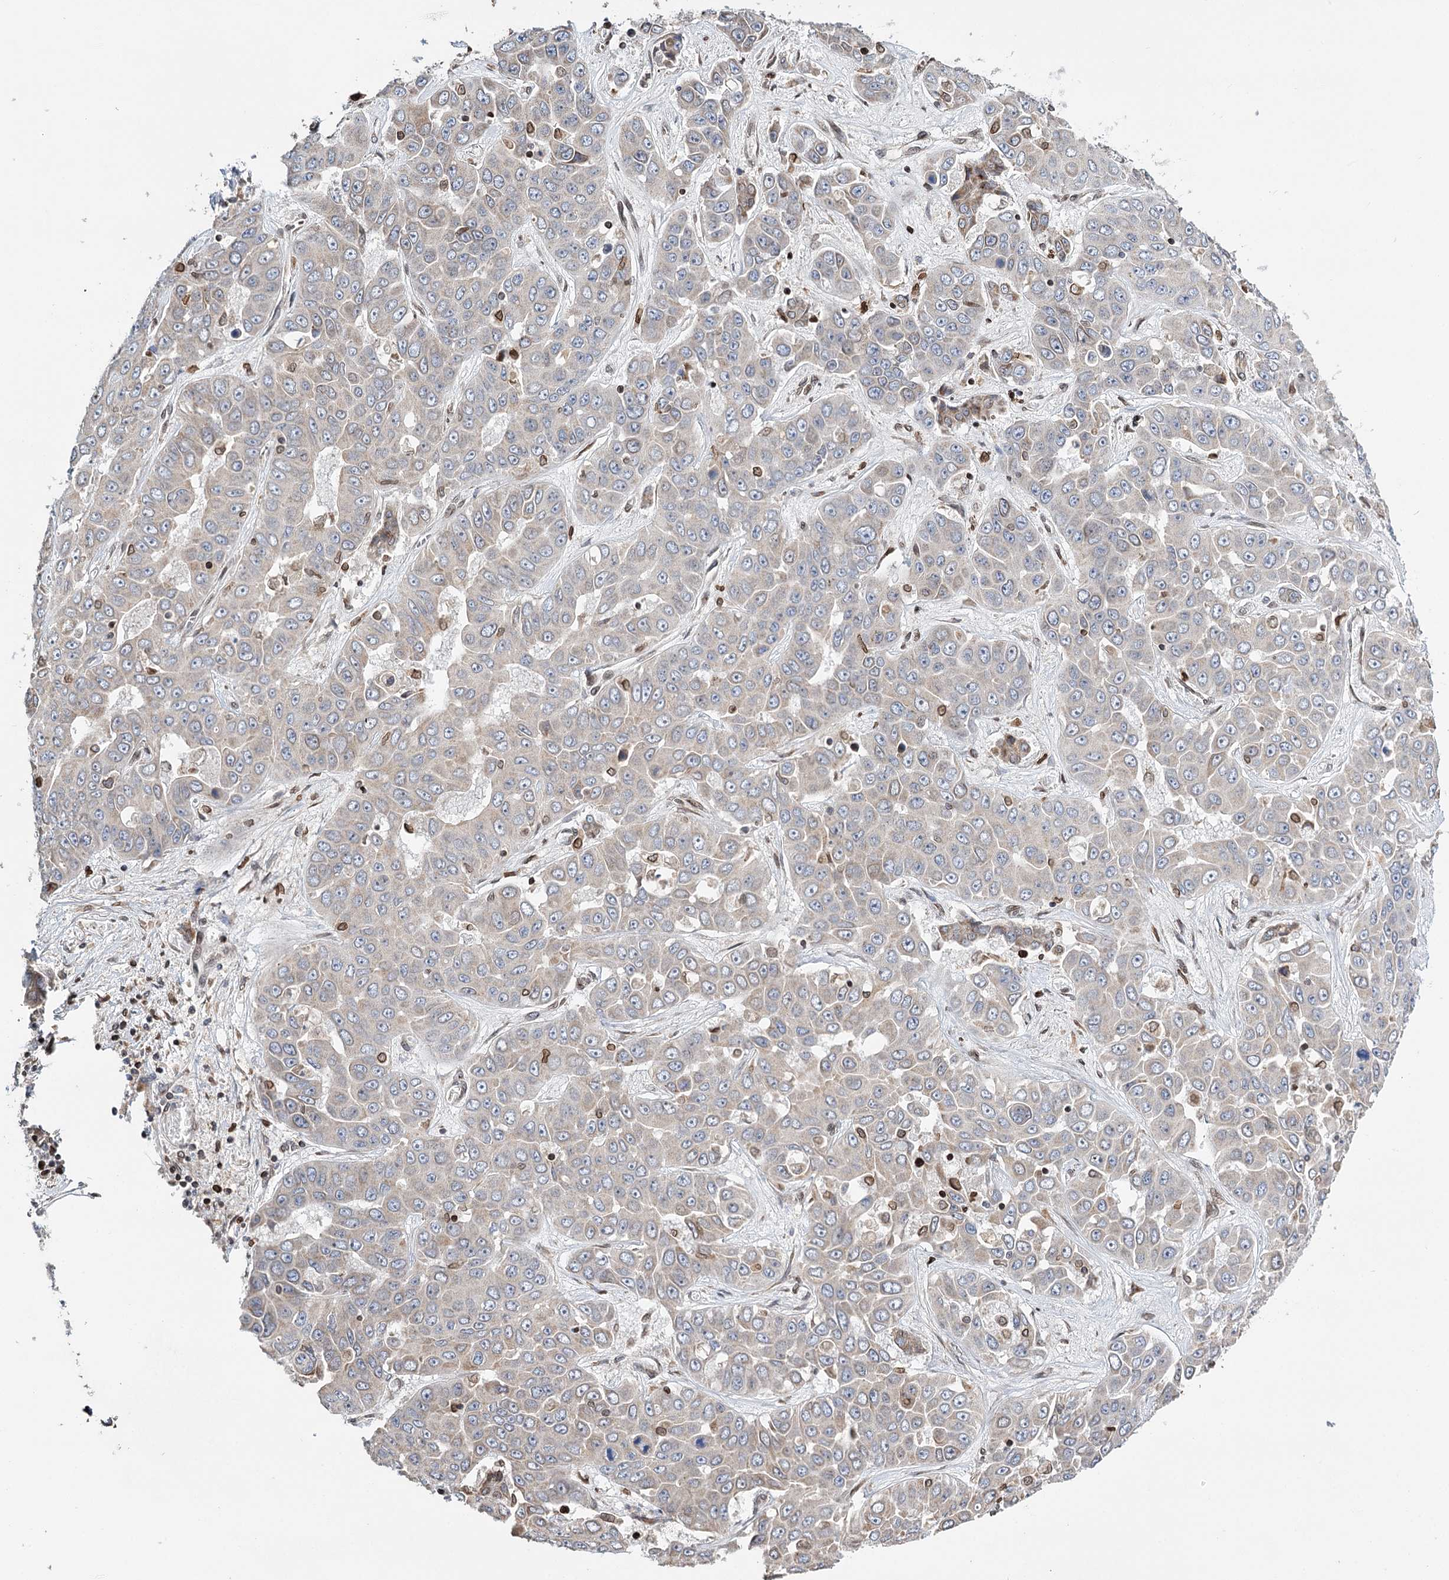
{"staining": {"intensity": "negative", "quantity": "none", "location": "none"}, "tissue": "liver cancer", "cell_type": "Tumor cells", "image_type": "cancer", "snomed": [{"axis": "morphology", "description": "Cholangiocarcinoma"}, {"axis": "topography", "description": "Liver"}], "caption": "The micrograph exhibits no significant staining in tumor cells of liver cancer. (DAB immunohistochemistry (IHC), high magnification).", "gene": "CFAP46", "patient": {"sex": "female", "age": 52}}